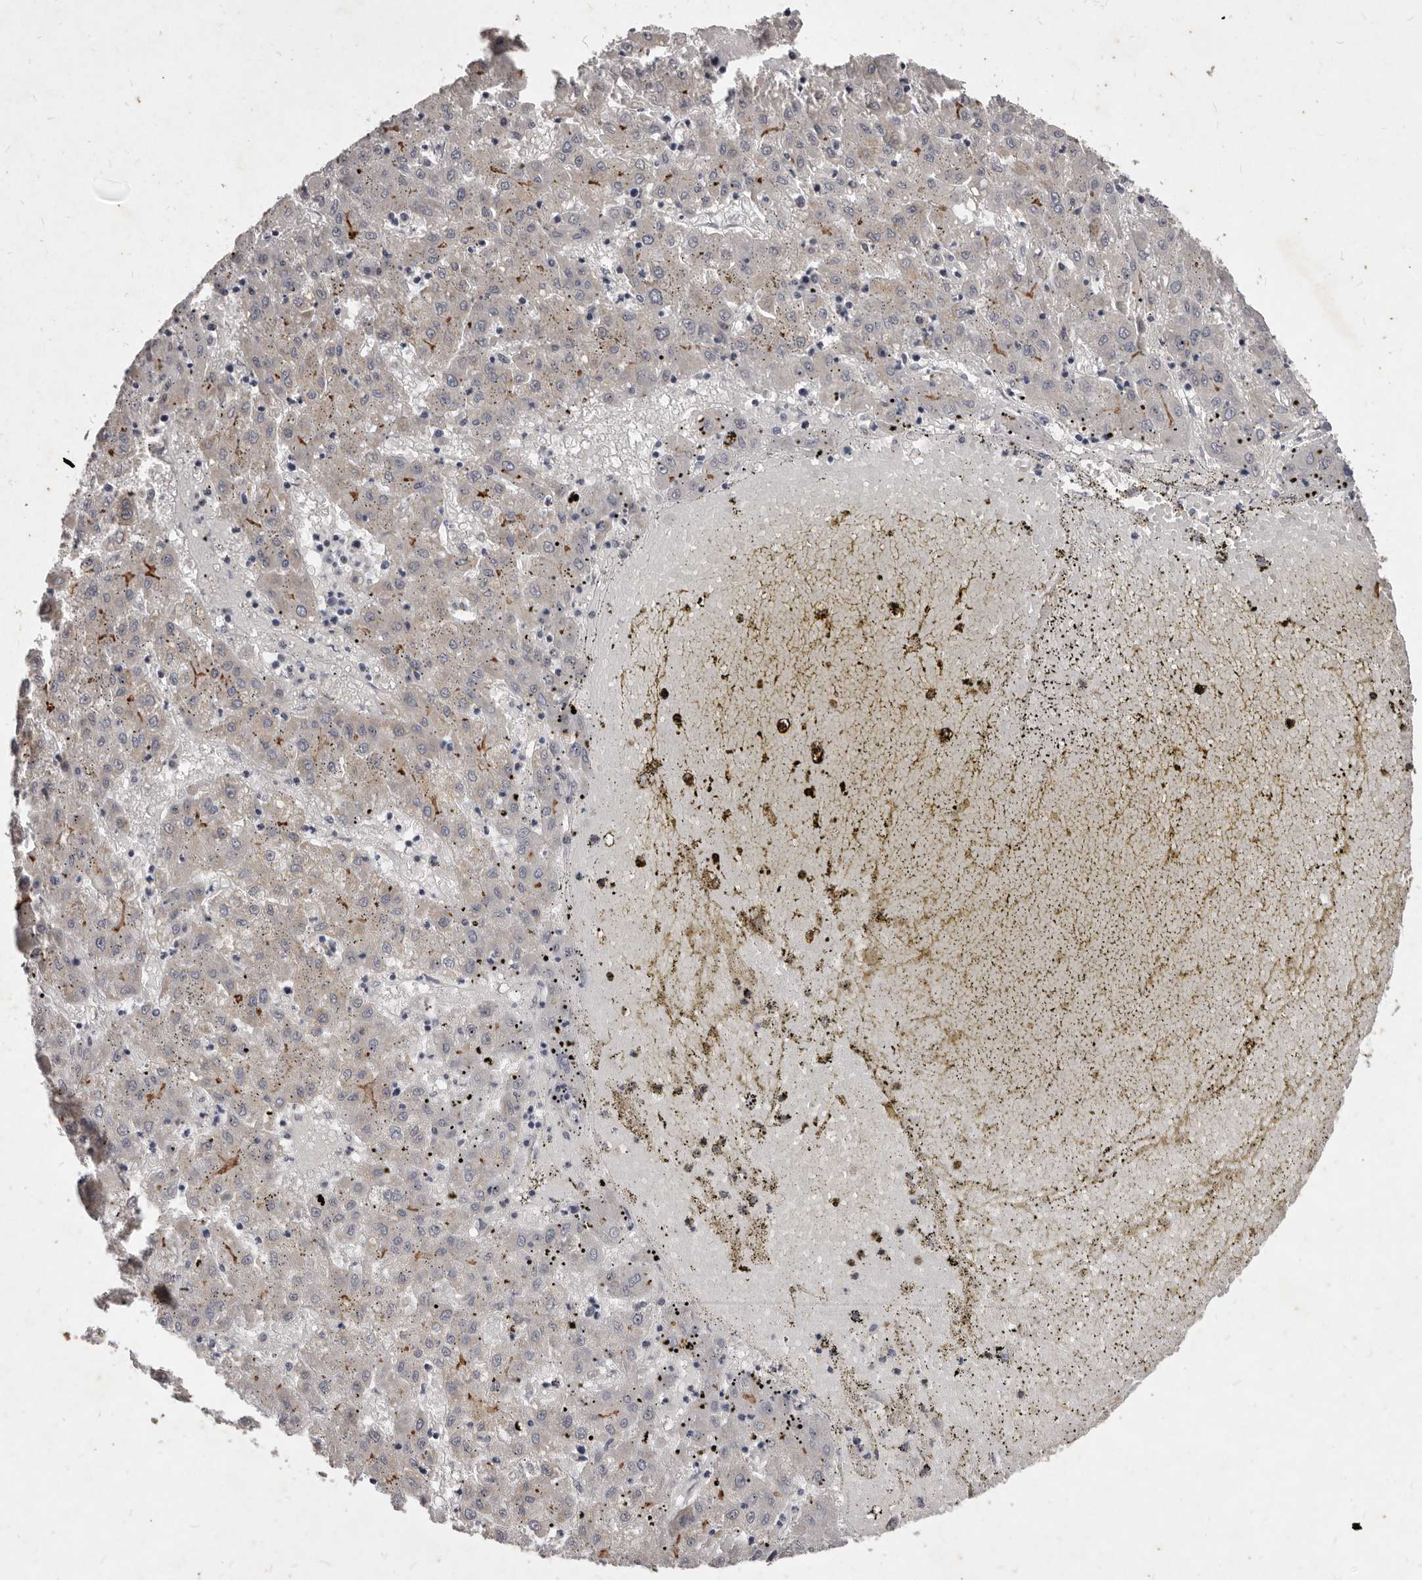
{"staining": {"intensity": "moderate", "quantity": "<25%", "location": "cytoplasmic/membranous"}, "tissue": "liver cancer", "cell_type": "Tumor cells", "image_type": "cancer", "snomed": [{"axis": "morphology", "description": "Carcinoma, Hepatocellular, NOS"}, {"axis": "topography", "description": "Liver"}], "caption": "This photomicrograph reveals immunohistochemistry (IHC) staining of human liver cancer, with low moderate cytoplasmic/membranous staining in about <25% of tumor cells.", "gene": "GPRC5C", "patient": {"sex": "male", "age": 72}}